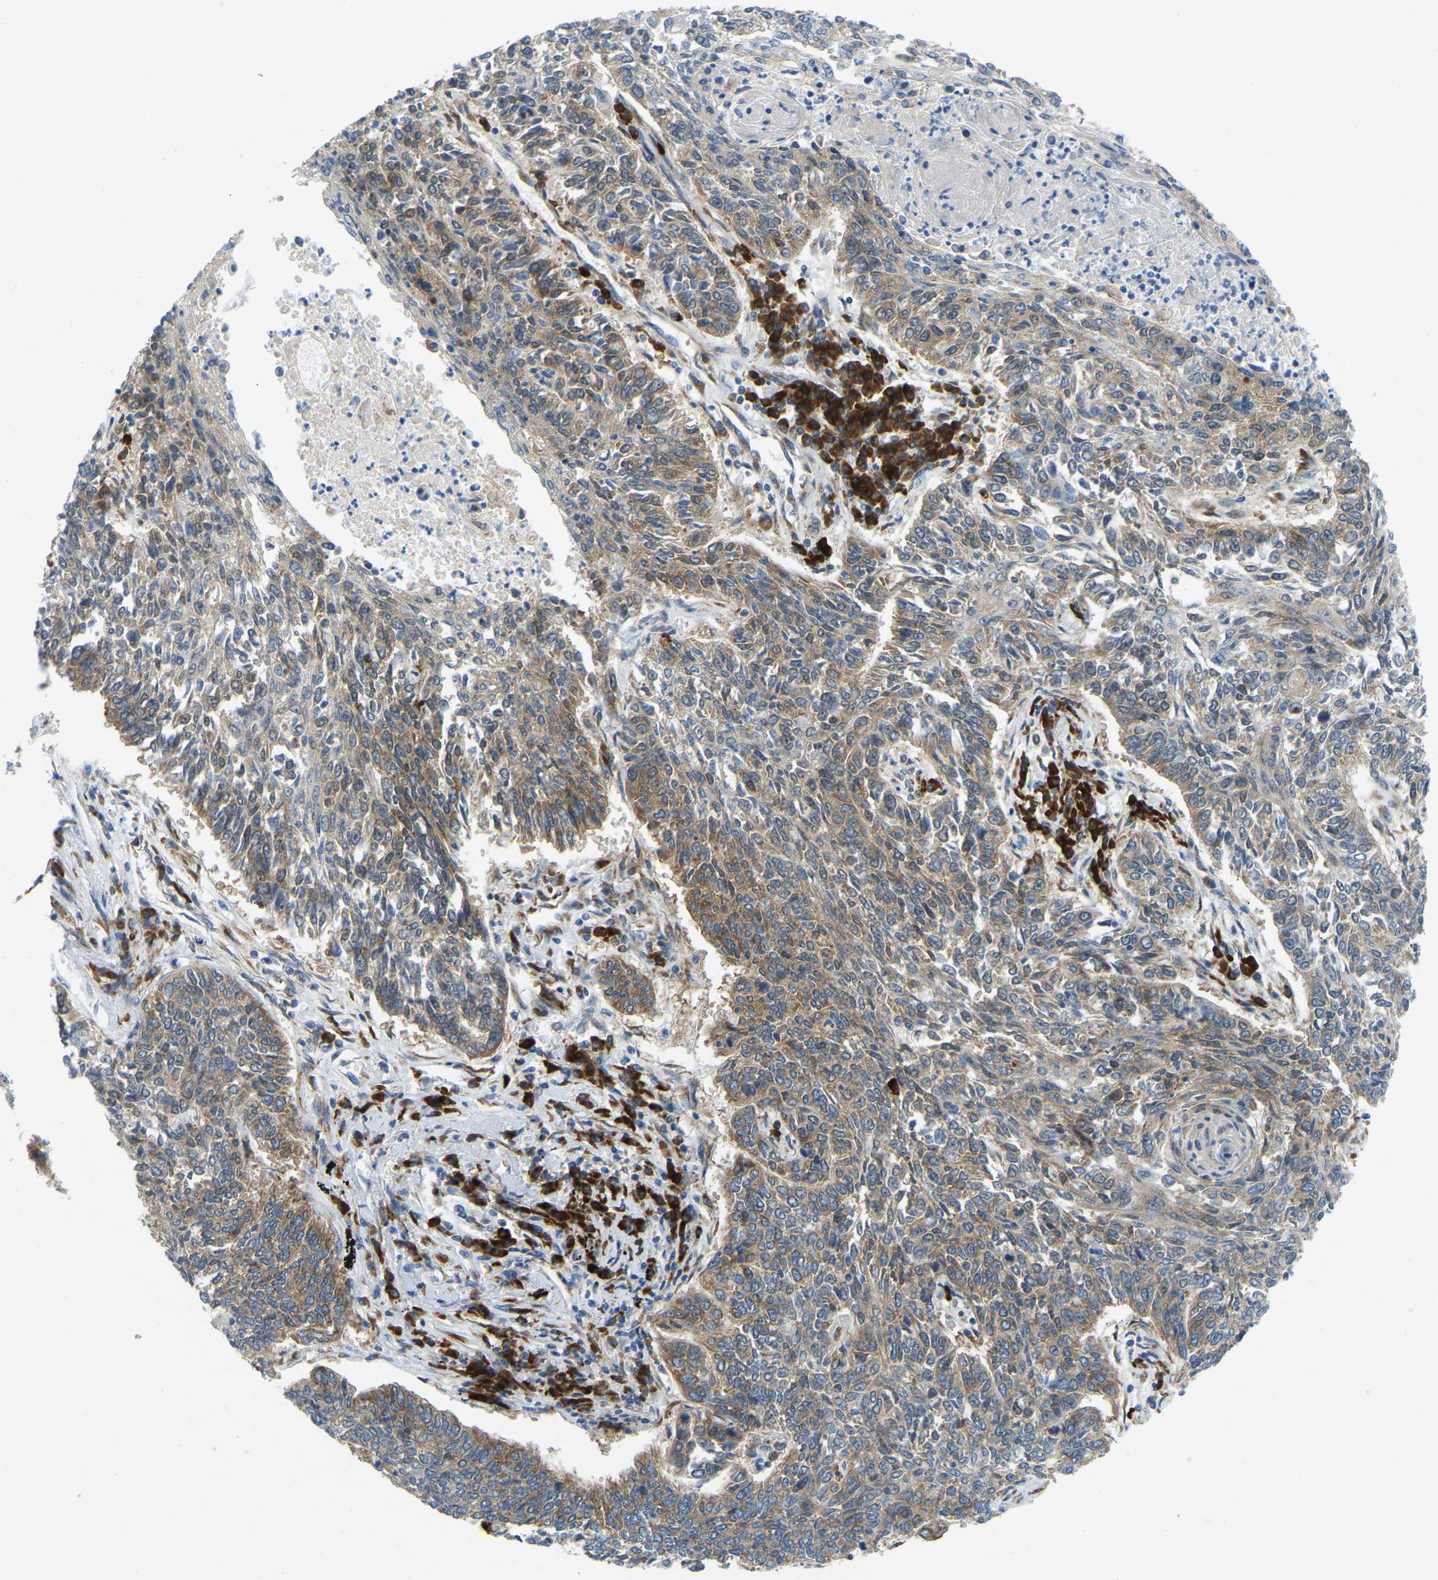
{"staining": {"intensity": "moderate", "quantity": ">75%", "location": "cytoplasmic/membranous"}, "tissue": "lung cancer", "cell_type": "Tumor cells", "image_type": "cancer", "snomed": [{"axis": "morphology", "description": "Normal tissue, NOS"}, {"axis": "morphology", "description": "Squamous cell carcinoma, NOS"}, {"axis": "topography", "description": "Cartilage tissue"}, {"axis": "topography", "description": "Bronchus"}, {"axis": "topography", "description": "Lung"}], "caption": "Protein analysis of lung cancer (squamous cell carcinoma) tissue exhibits moderate cytoplasmic/membranous staining in approximately >75% of tumor cells. Using DAB (3,3'-diaminobenzidine) (brown) and hematoxylin (blue) stains, captured at high magnification using brightfield microscopy.", "gene": "SND1", "patient": {"sex": "female", "age": 49}}